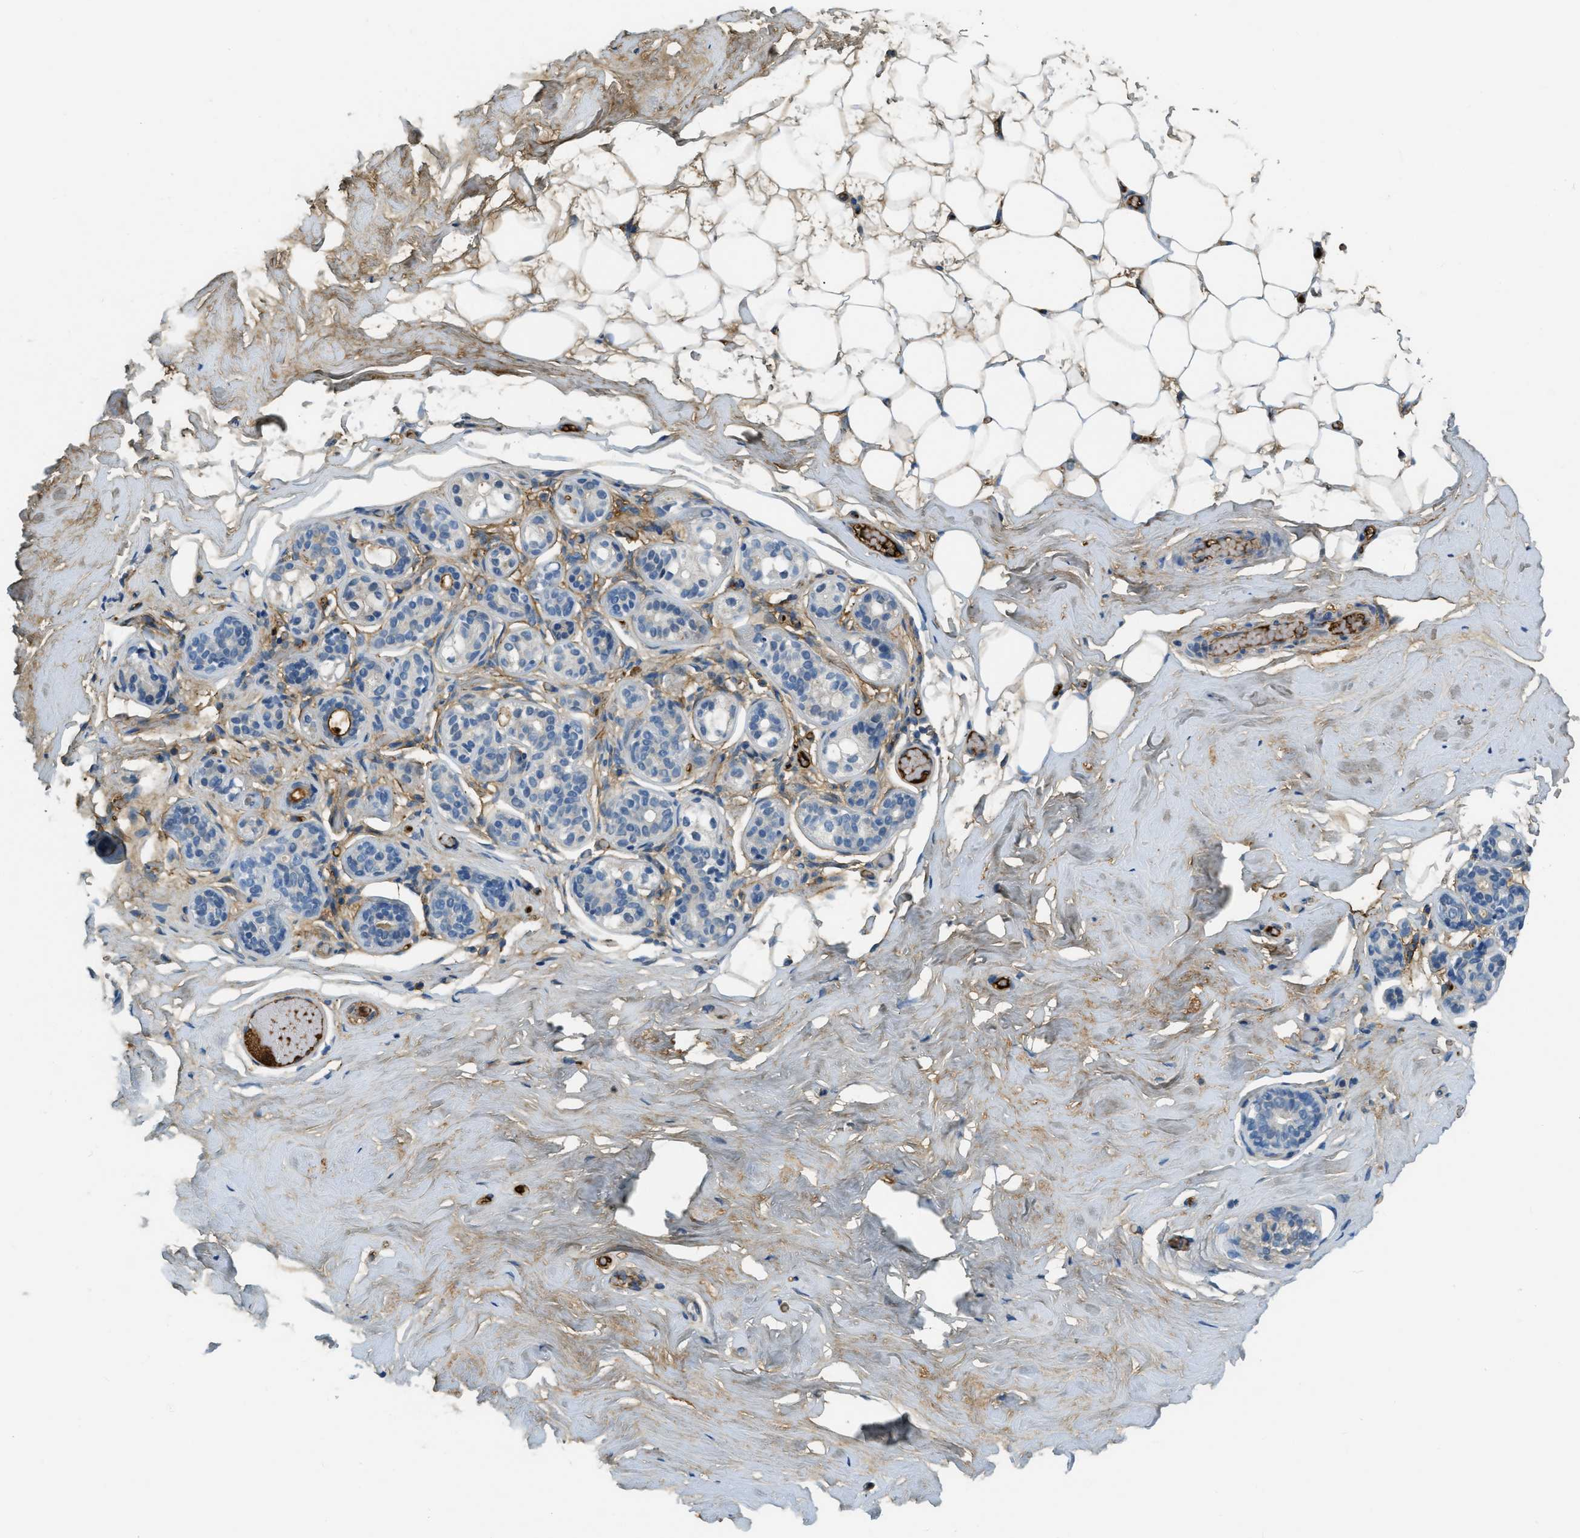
{"staining": {"intensity": "weak", "quantity": ">75%", "location": "cytoplasmic/membranous"}, "tissue": "breast", "cell_type": "Adipocytes", "image_type": "normal", "snomed": [{"axis": "morphology", "description": "Normal tissue, NOS"}, {"axis": "topography", "description": "Breast"}], "caption": "A low amount of weak cytoplasmic/membranous expression is seen in about >75% of adipocytes in normal breast. Using DAB (brown) and hematoxylin (blue) stains, captured at high magnification using brightfield microscopy.", "gene": "PRTN3", "patient": {"sex": "female", "age": 75}}